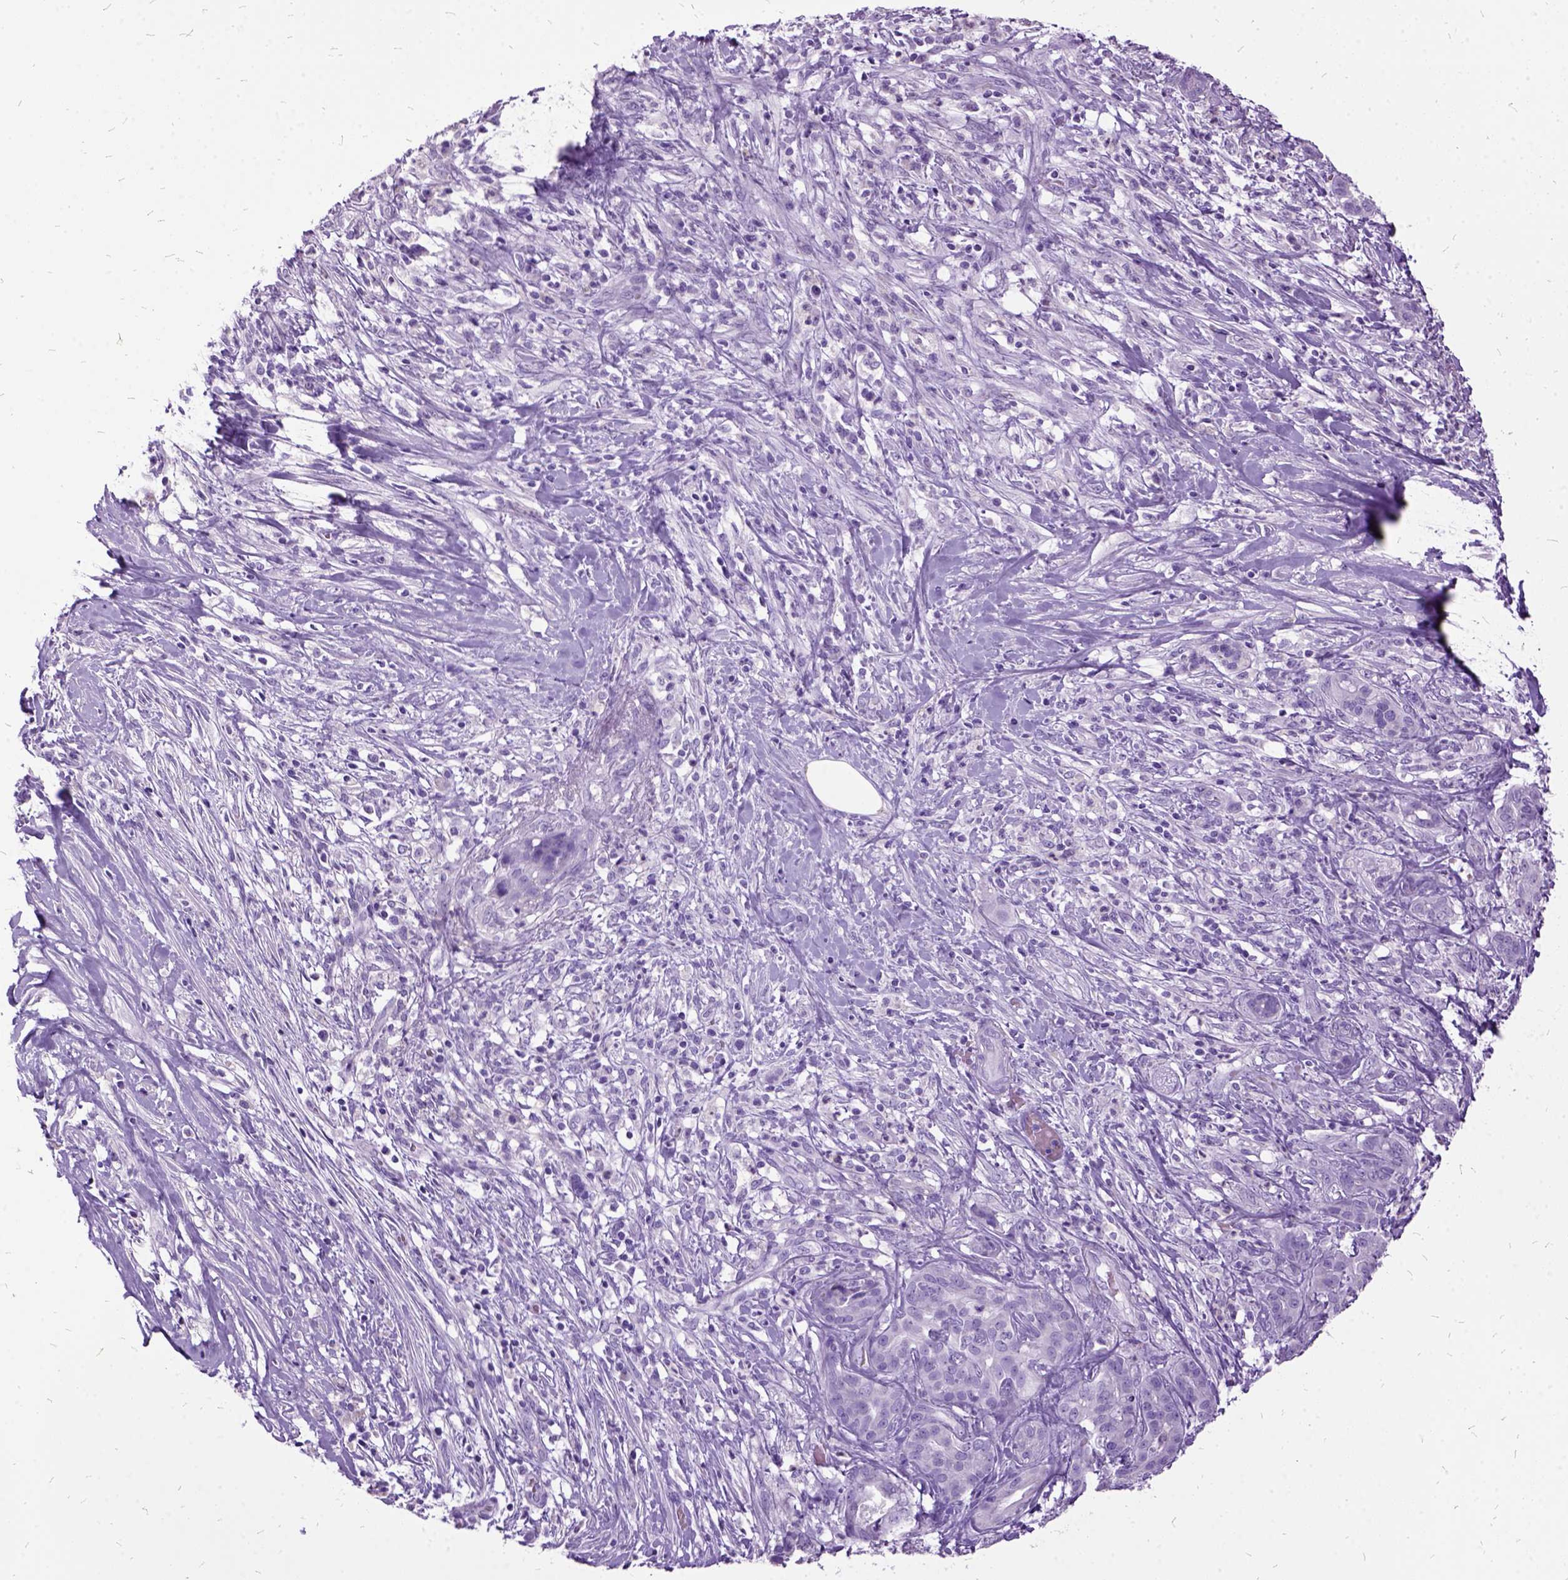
{"staining": {"intensity": "negative", "quantity": "none", "location": "none"}, "tissue": "pancreatic cancer", "cell_type": "Tumor cells", "image_type": "cancer", "snomed": [{"axis": "morphology", "description": "Normal tissue, NOS"}, {"axis": "morphology", "description": "Inflammation, NOS"}, {"axis": "morphology", "description": "Adenocarcinoma, NOS"}, {"axis": "topography", "description": "Pancreas"}], "caption": "Tumor cells are negative for protein expression in human pancreatic cancer (adenocarcinoma).", "gene": "MME", "patient": {"sex": "male", "age": 57}}